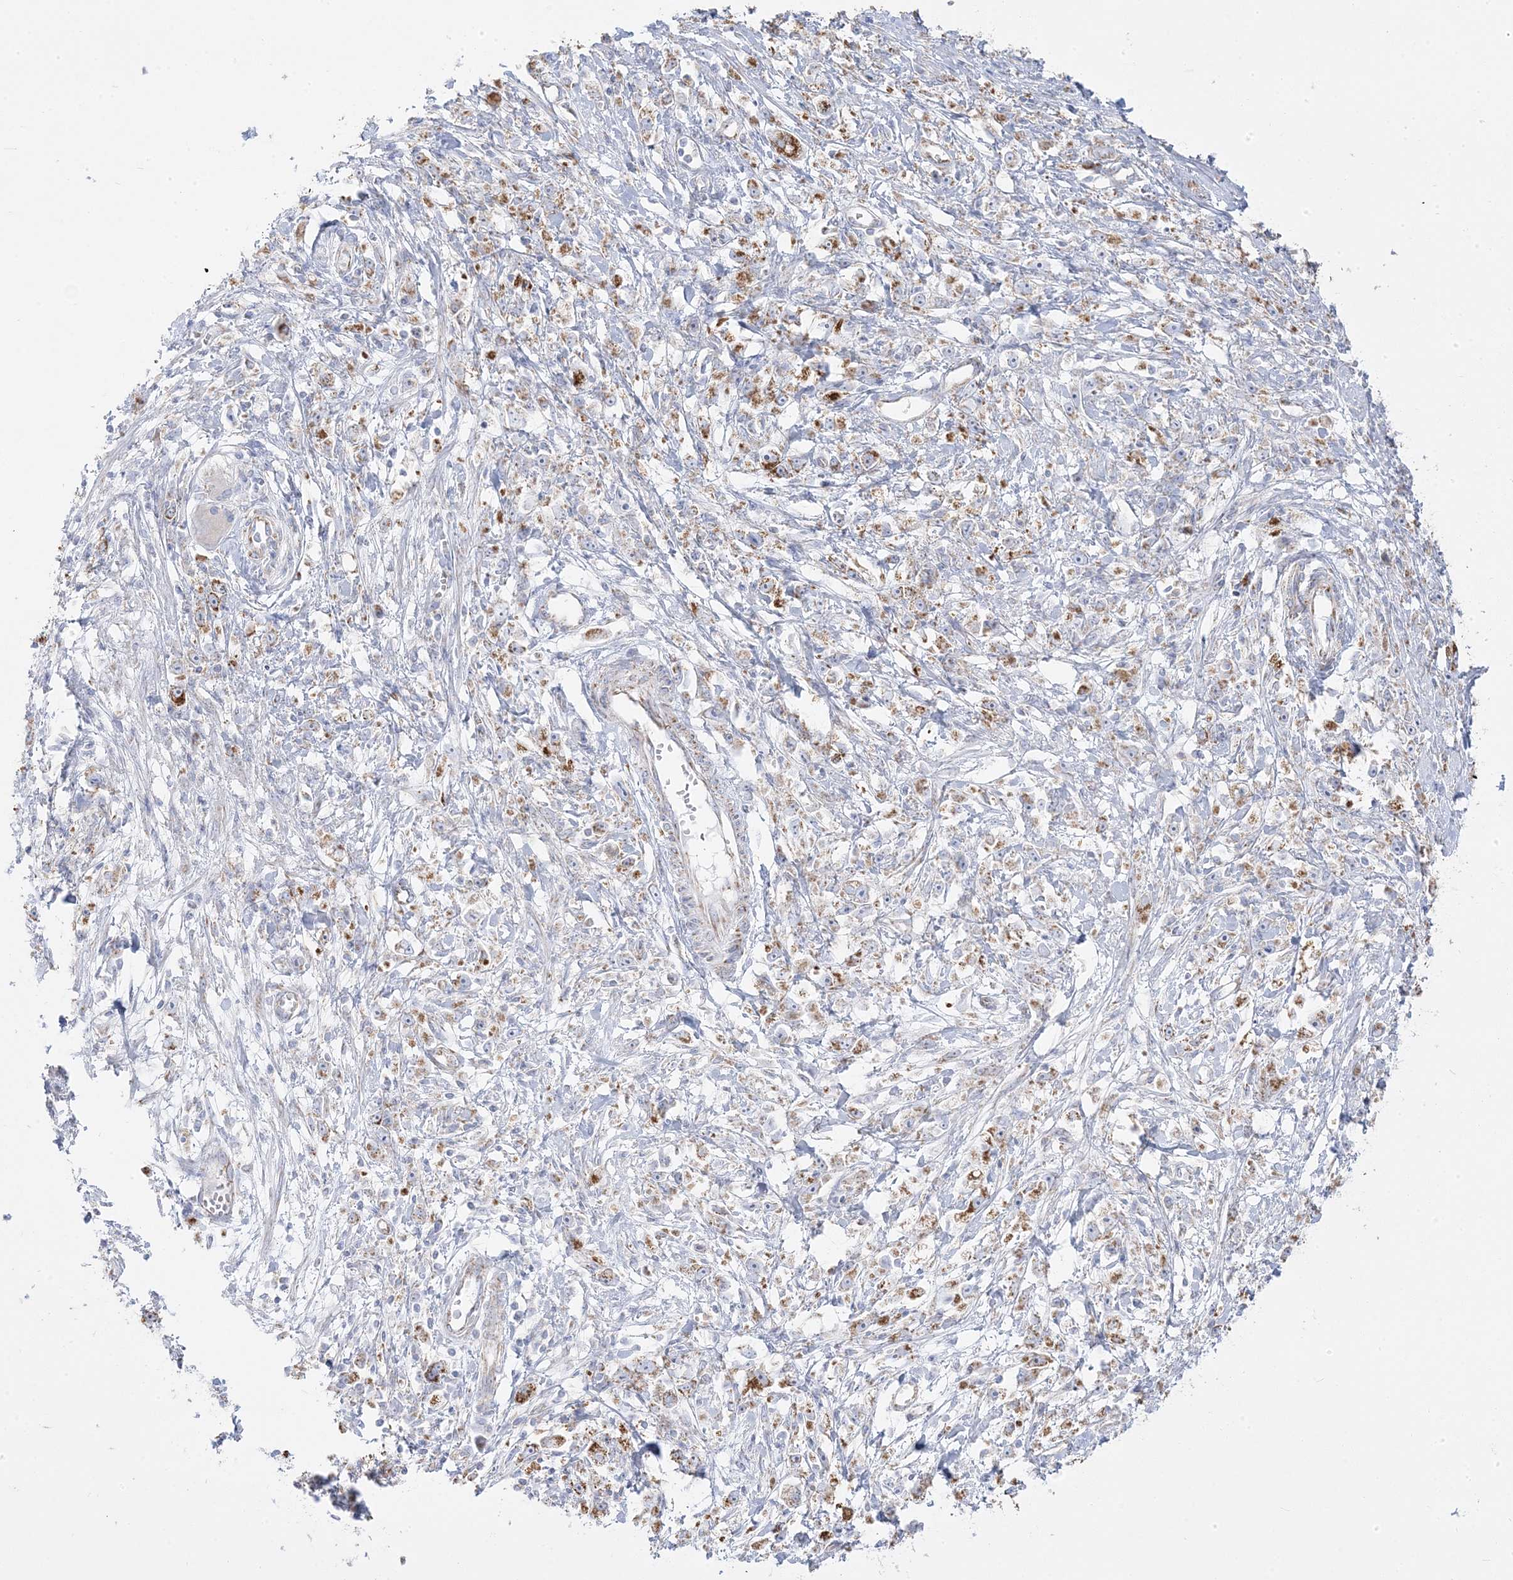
{"staining": {"intensity": "moderate", "quantity": ">75%", "location": "cytoplasmic/membranous"}, "tissue": "stomach cancer", "cell_type": "Tumor cells", "image_type": "cancer", "snomed": [{"axis": "morphology", "description": "Adenocarcinoma, NOS"}, {"axis": "topography", "description": "Stomach"}], "caption": "This photomicrograph displays stomach cancer stained with immunohistochemistry to label a protein in brown. The cytoplasmic/membranous of tumor cells show moderate positivity for the protein. Nuclei are counter-stained blue.", "gene": "PCCB", "patient": {"sex": "female", "age": 59}}